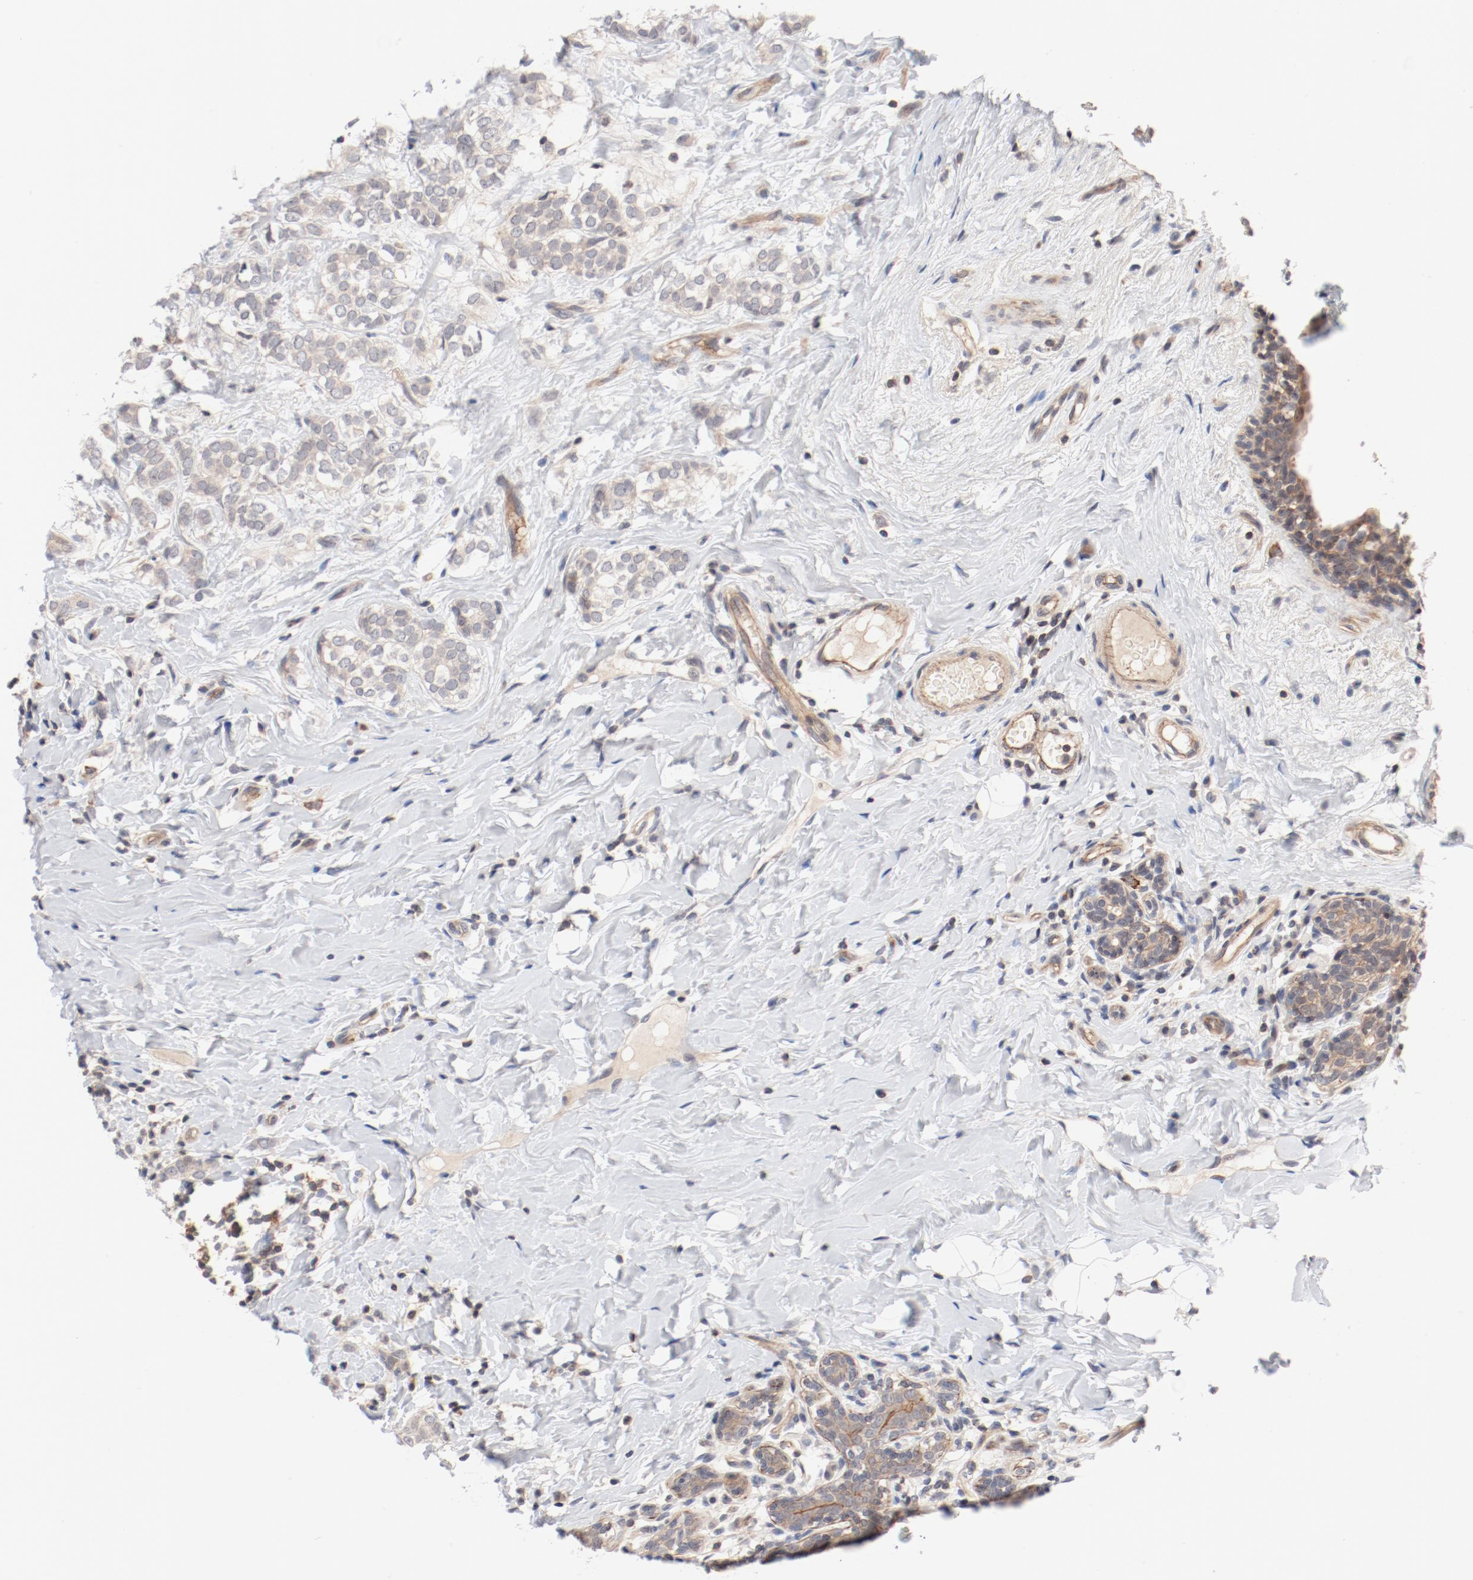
{"staining": {"intensity": "weak", "quantity": "<25%", "location": "cytoplasmic/membranous"}, "tissue": "breast cancer", "cell_type": "Tumor cells", "image_type": "cancer", "snomed": [{"axis": "morphology", "description": "Normal tissue, NOS"}, {"axis": "morphology", "description": "Lobular carcinoma"}, {"axis": "topography", "description": "Breast"}], "caption": "This image is of breast cancer stained with IHC to label a protein in brown with the nuclei are counter-stained blue. There is no staining in tumor cells.", "gene": "ZNF267", "patient": {"sex": "female", "age": 47}}